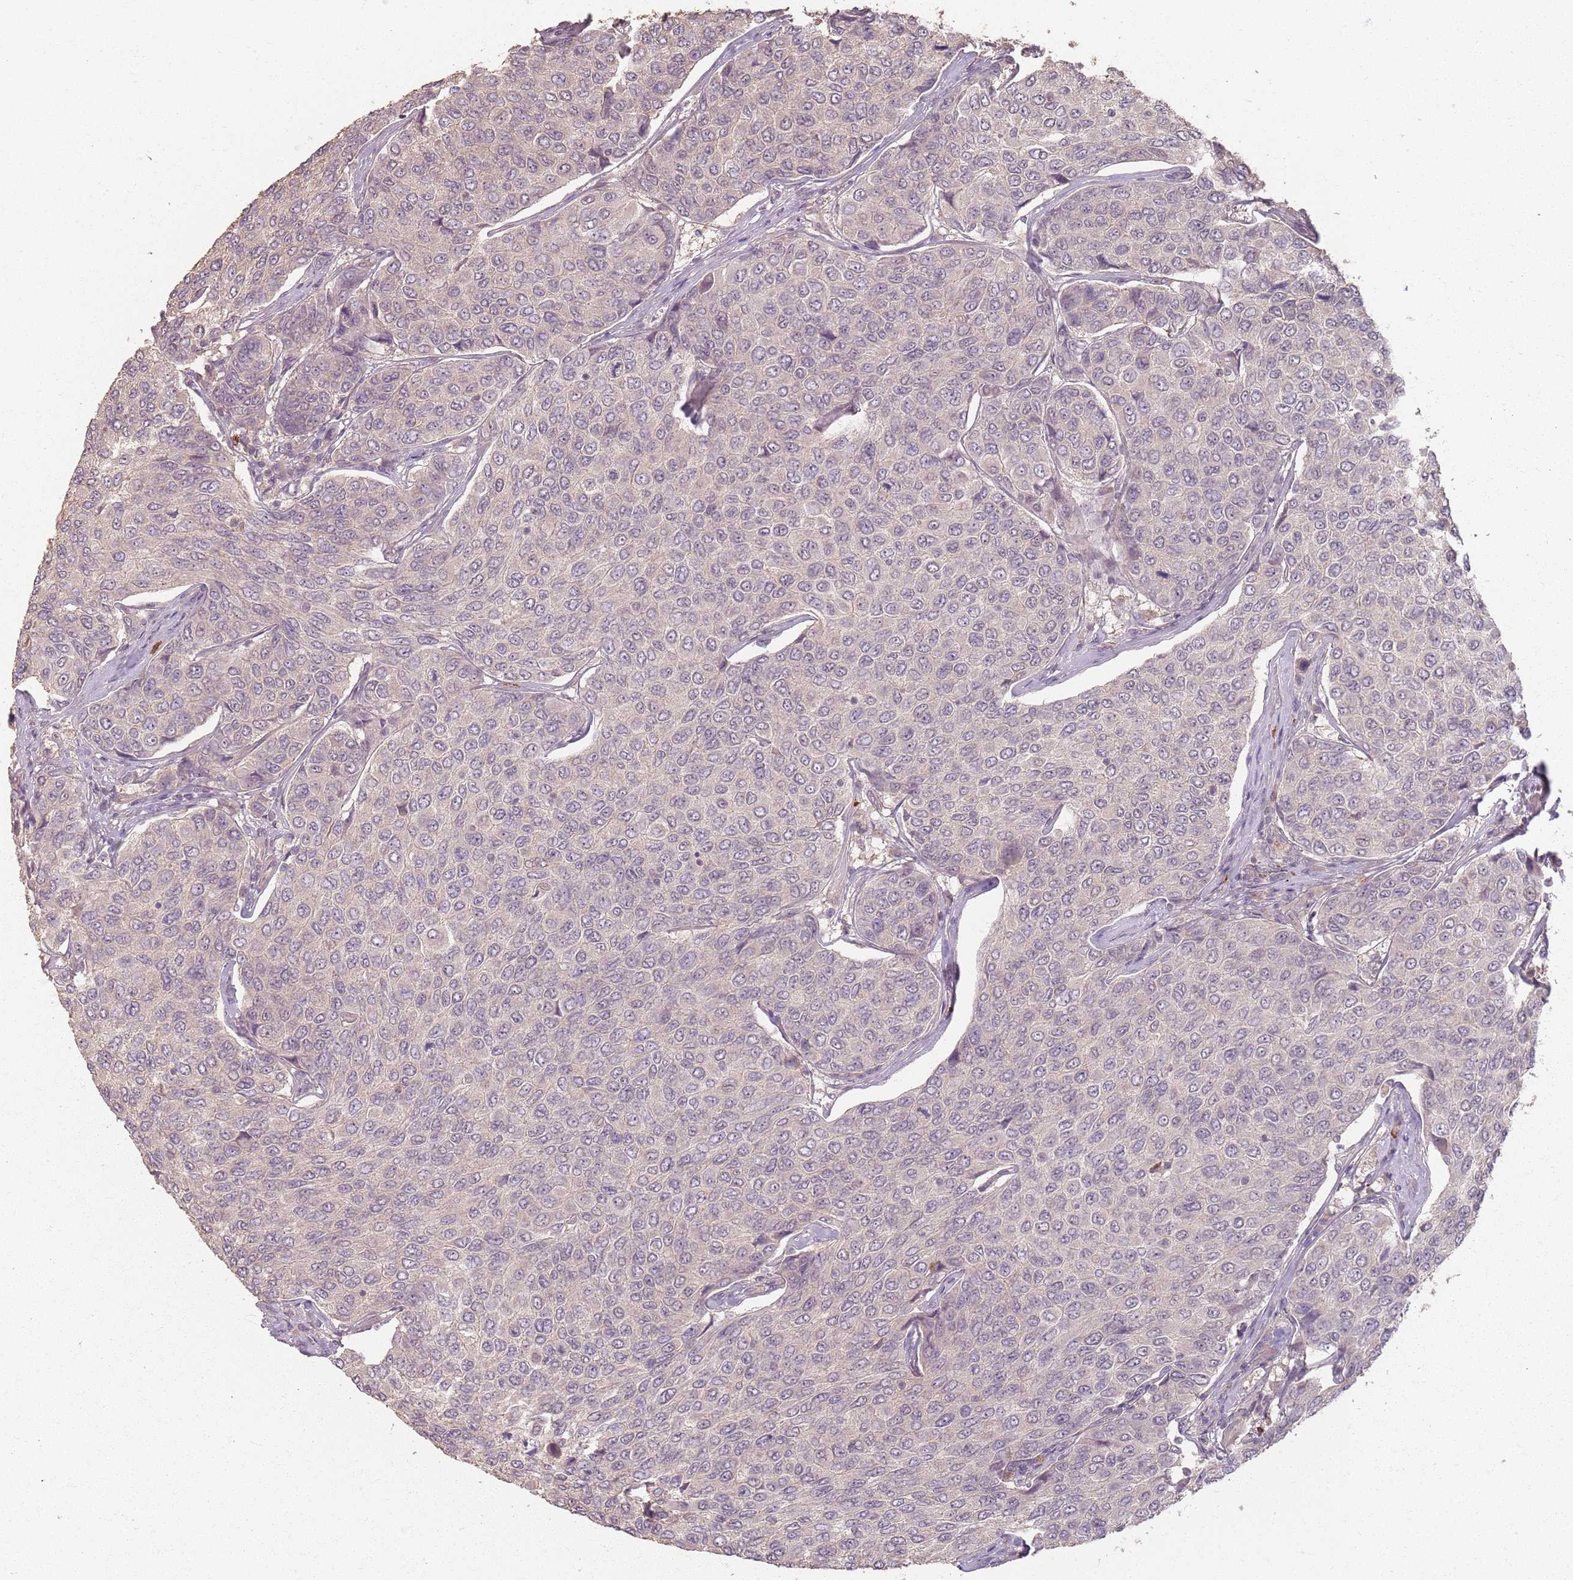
{"staining": {"intensity": "weak", "quantity": "<25%", "location": "cytoplasmic/membranous"}, "tissue": "breast cancer", "cell_type": "Tumor cells", "image_type": "cancer", "snomed": [{"axis": "morphology", "description": "Duct carcinoma"}, {"axis": "topography", "description": "Breast"}], "caption": "Tumor cells are negative for protein expression in human invasive ductal carcinoma (breast). (Brightfield microscopy of DAB (3,3'-diaminobenzidine) immunohistochemistry (IHC) at high magnification).", "gene": "CCDC168", "patient": {"sex": "female", "age": 55}}